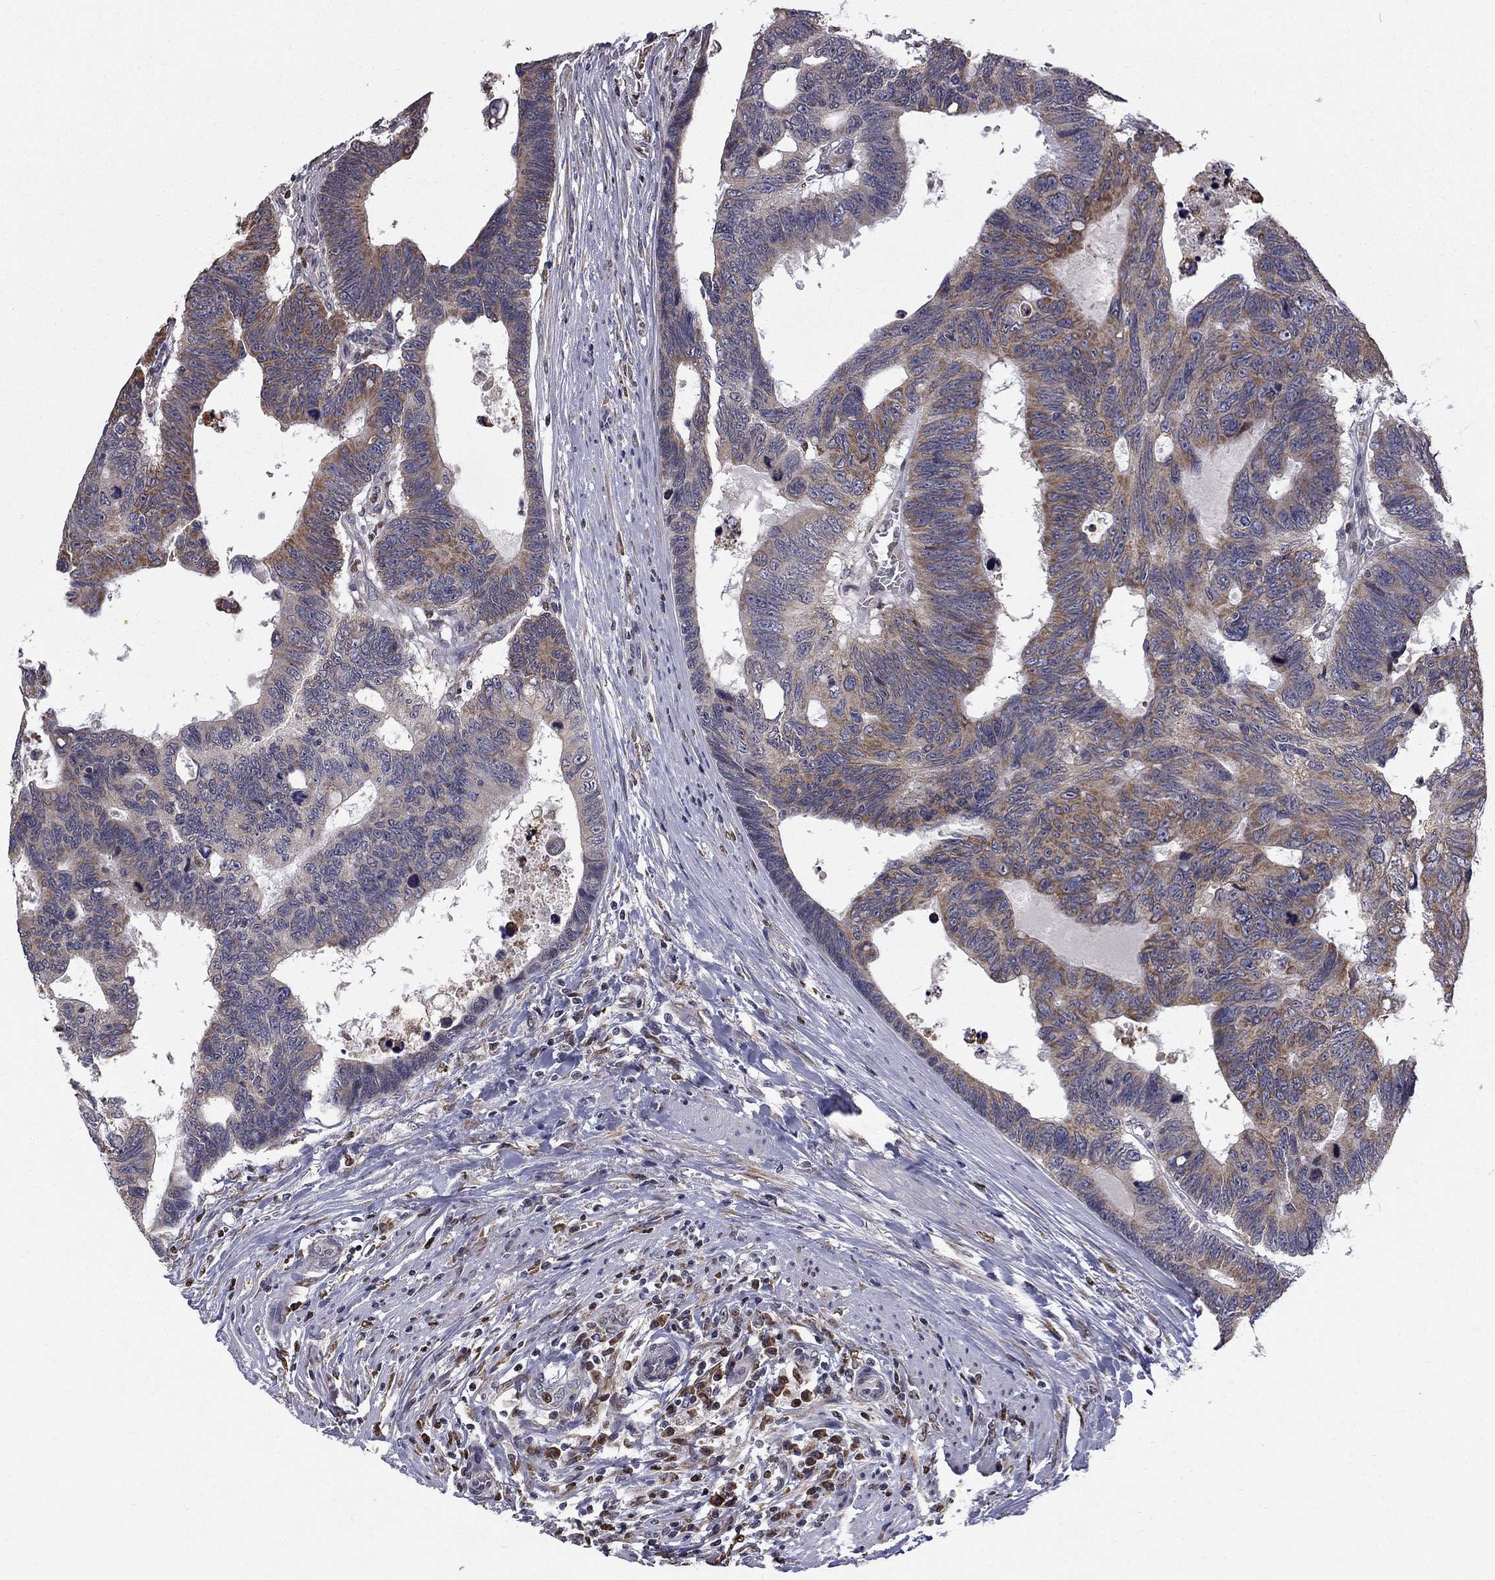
{"staining": {"intensity": "moderate", "quantity": "<25%", "location": "cytoplasmic/membranous"}, "tissue": "colorectal cancer", "cell_type": "Tumor cells", "image_type": "cancer", "snomed": [{"axis": "morphology", "description": "Adenocarcinoma, NOS"}, {"axis": "topography", "description": "Colon"}], "caption": "Colorectal adenocarcinoma stained with a protein marker displays moderate staining in tumor cells.", "gene": "HSPB2", "patient": {"sex": "female", "age": 77}}